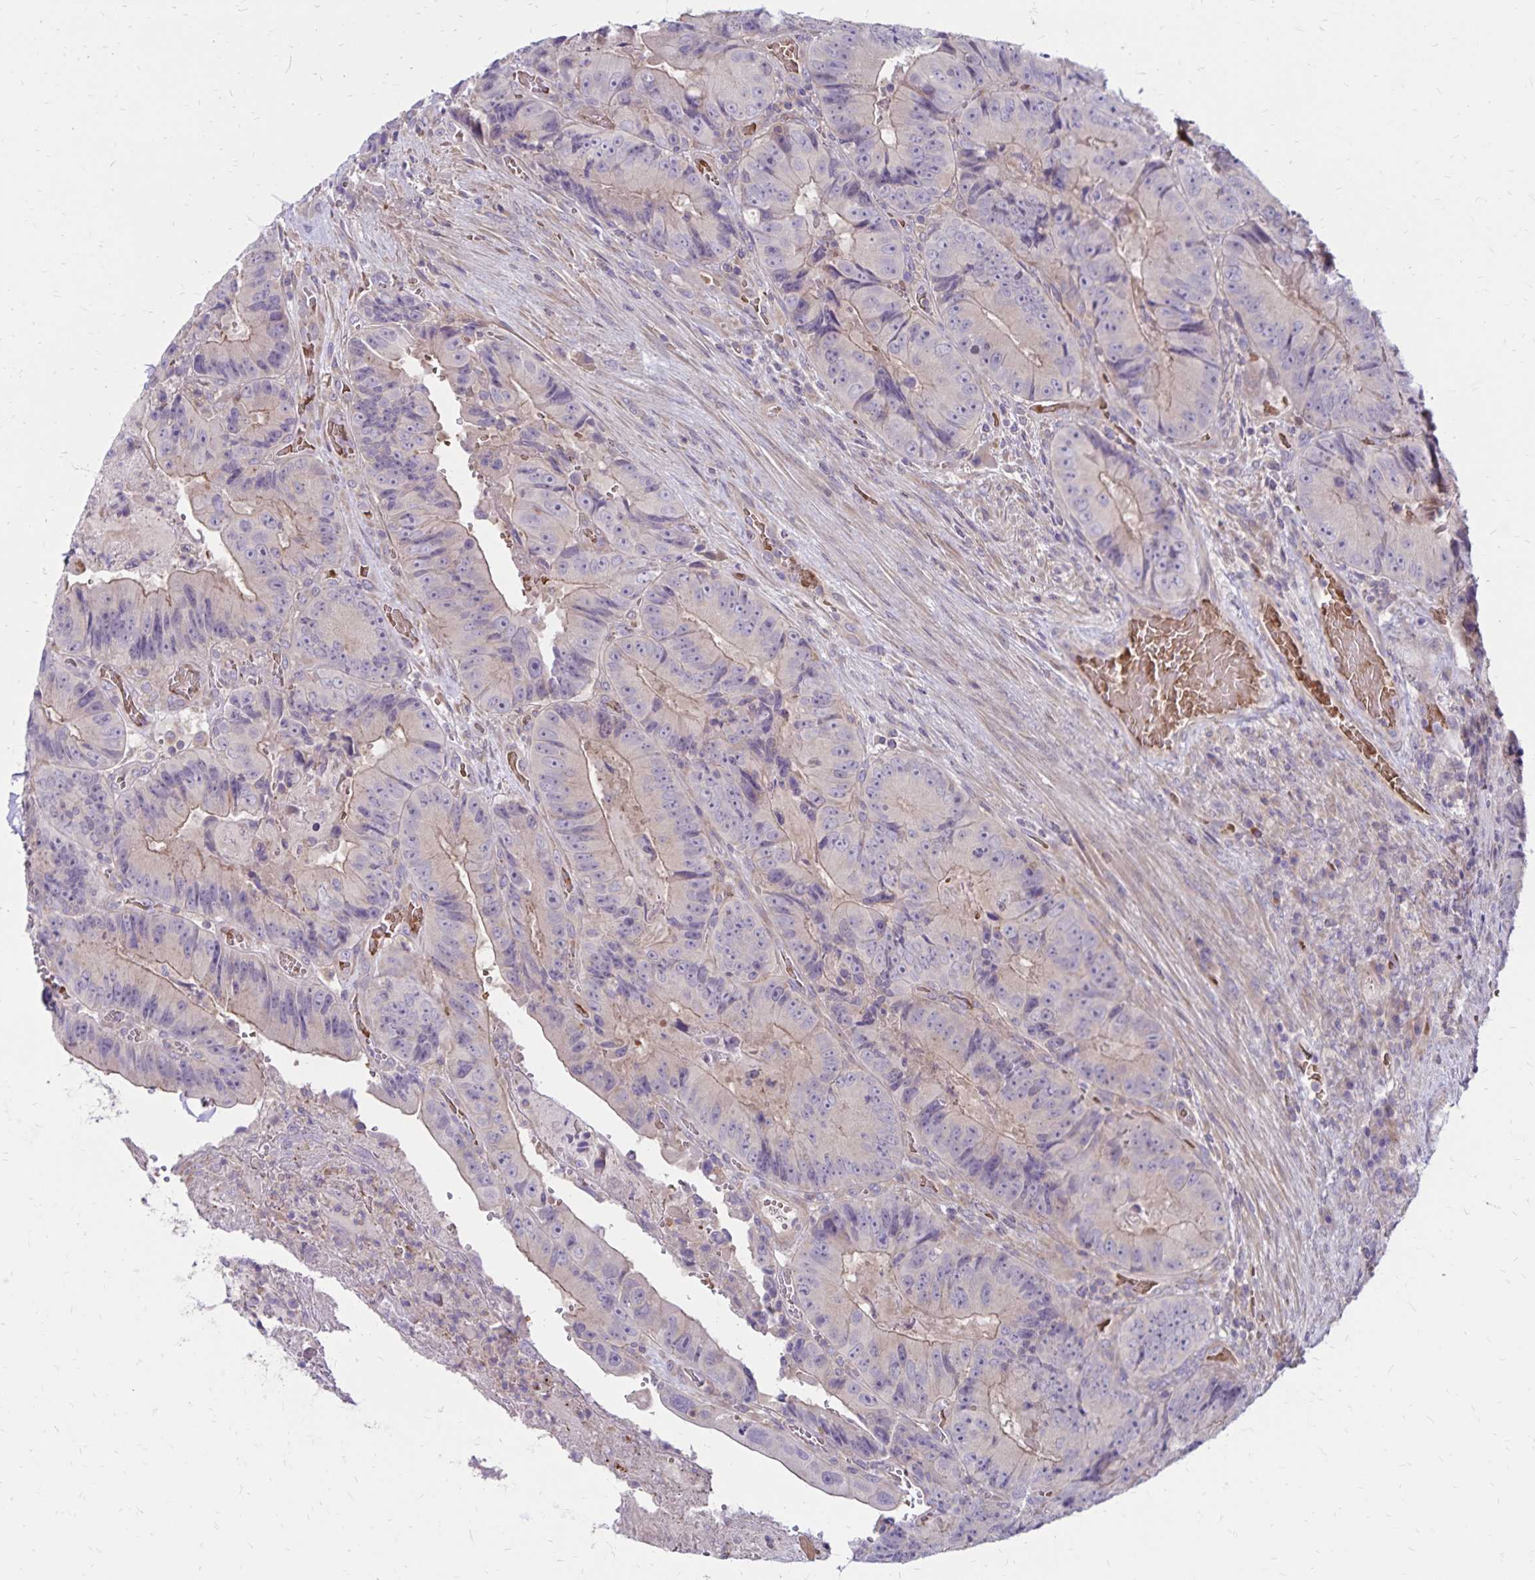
{"staining": {"intensity": "weak", "quantity": "25%-75%", "location": "cytoplasmic/membranous"}, "tissue": "colorectal cancer", "cell_type": "Tumor cells", "image_type": "cancer", "snomed": [{"axis": "morphology", "description": "Adenocarcinoma, NOS"}, {"axis": "topography", "description": "Colon"}], "caption": "Immunohistochemical staining of adenocarcinoma (colorectal) displays low levels of weak cytoplasmic/membranous expression in about 25%-75% of tumor cells.", "gene": "FSD1", "patient": {"sex": "female", "age": 86}}